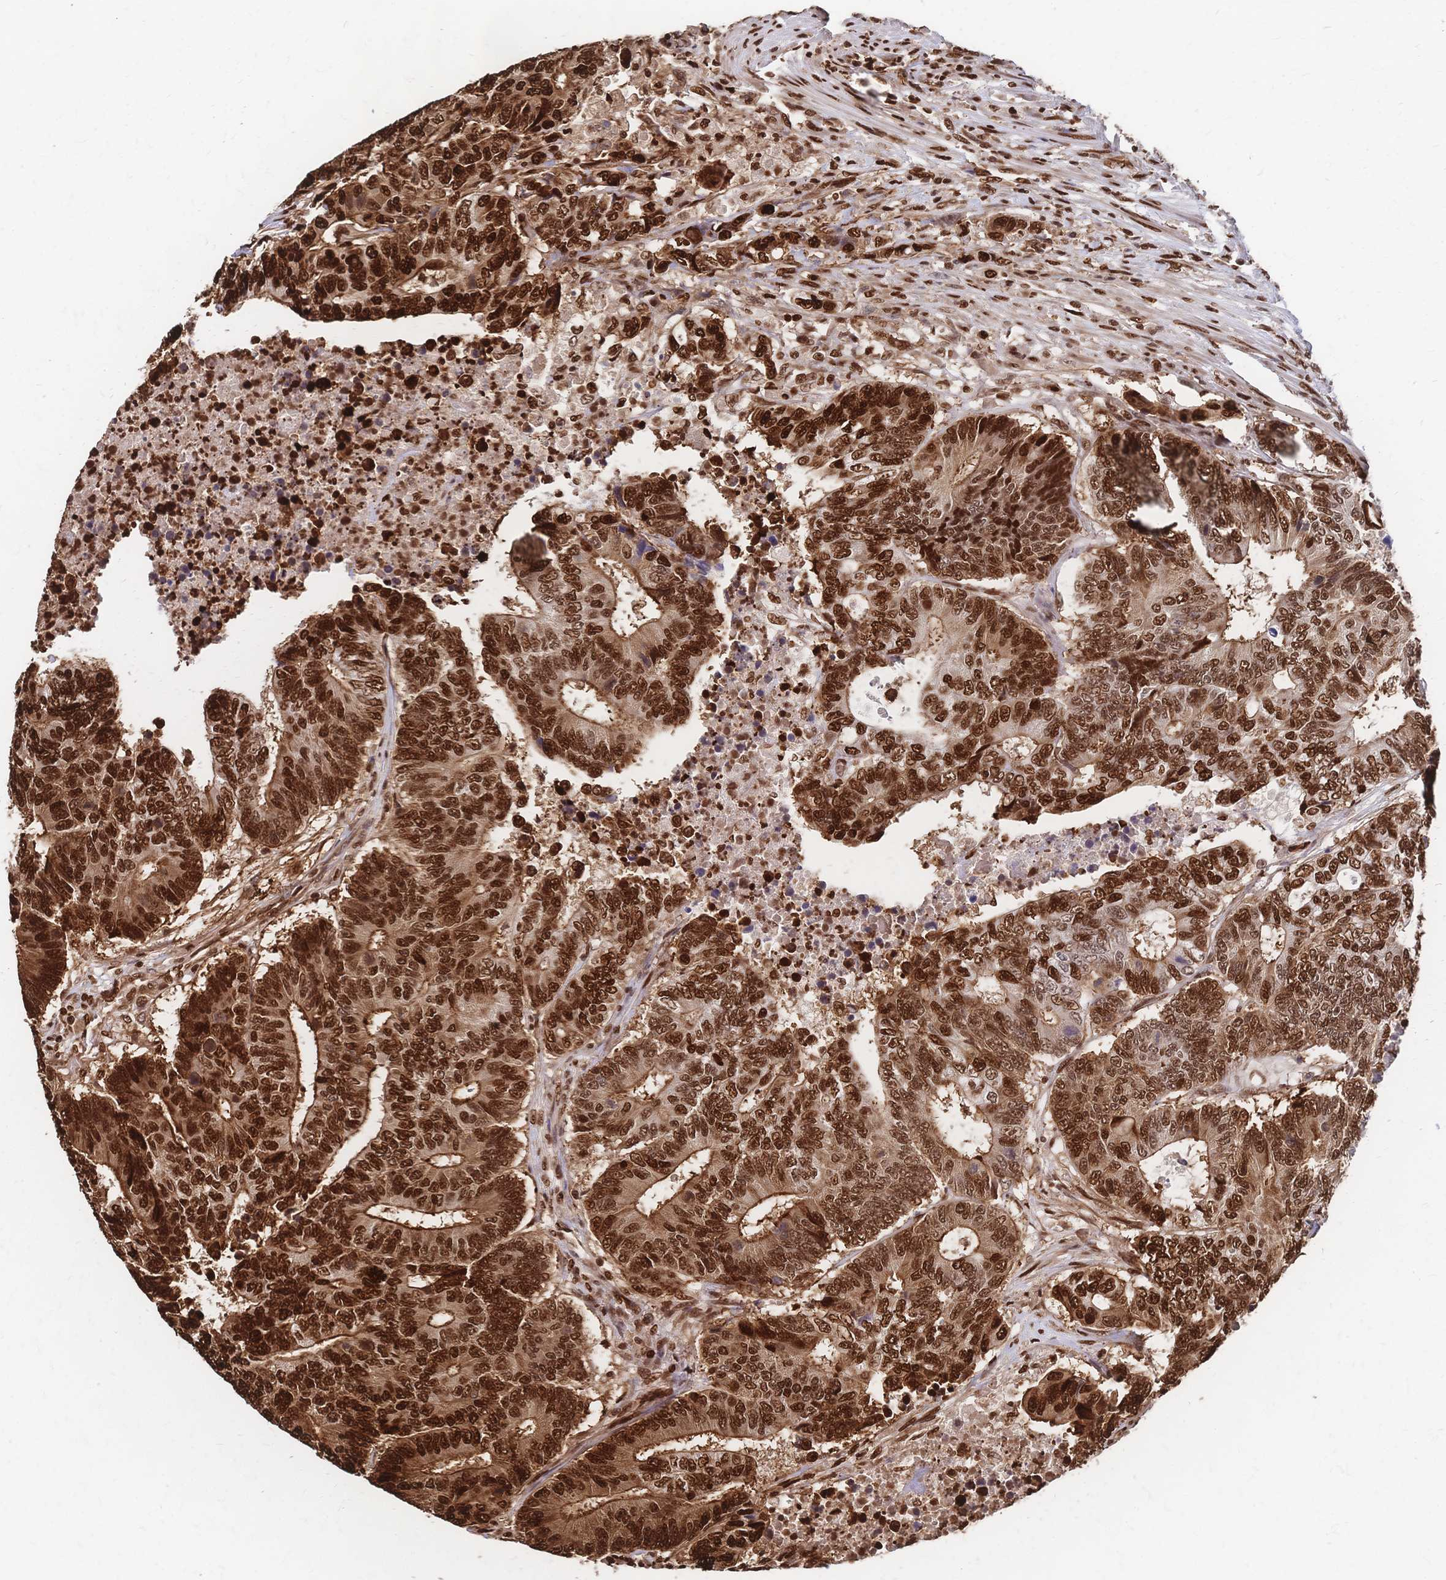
{"staining": {"intensity": "moderate", "quantity": ">75%", "location": "cytoplasmic/membranous,nuclear"}, "tissue": "colorectal cancer", "cell_type": "Tumor cells", "image_type": "cancer", "snomed": [{"axis": "morphology", "description": "Adenocarcinoma, NOS"}, {"axis": "topography", "description": "Colon"}], "caption": "About >75% of tumor cells in human colorectal cancer reveal moderate cytoplasmic/membranous and nuclear protein expression as visualized by brown immunohistochemical staining.", "gene": "HDGF", "patient": {"sex": "female", "age": 48}}